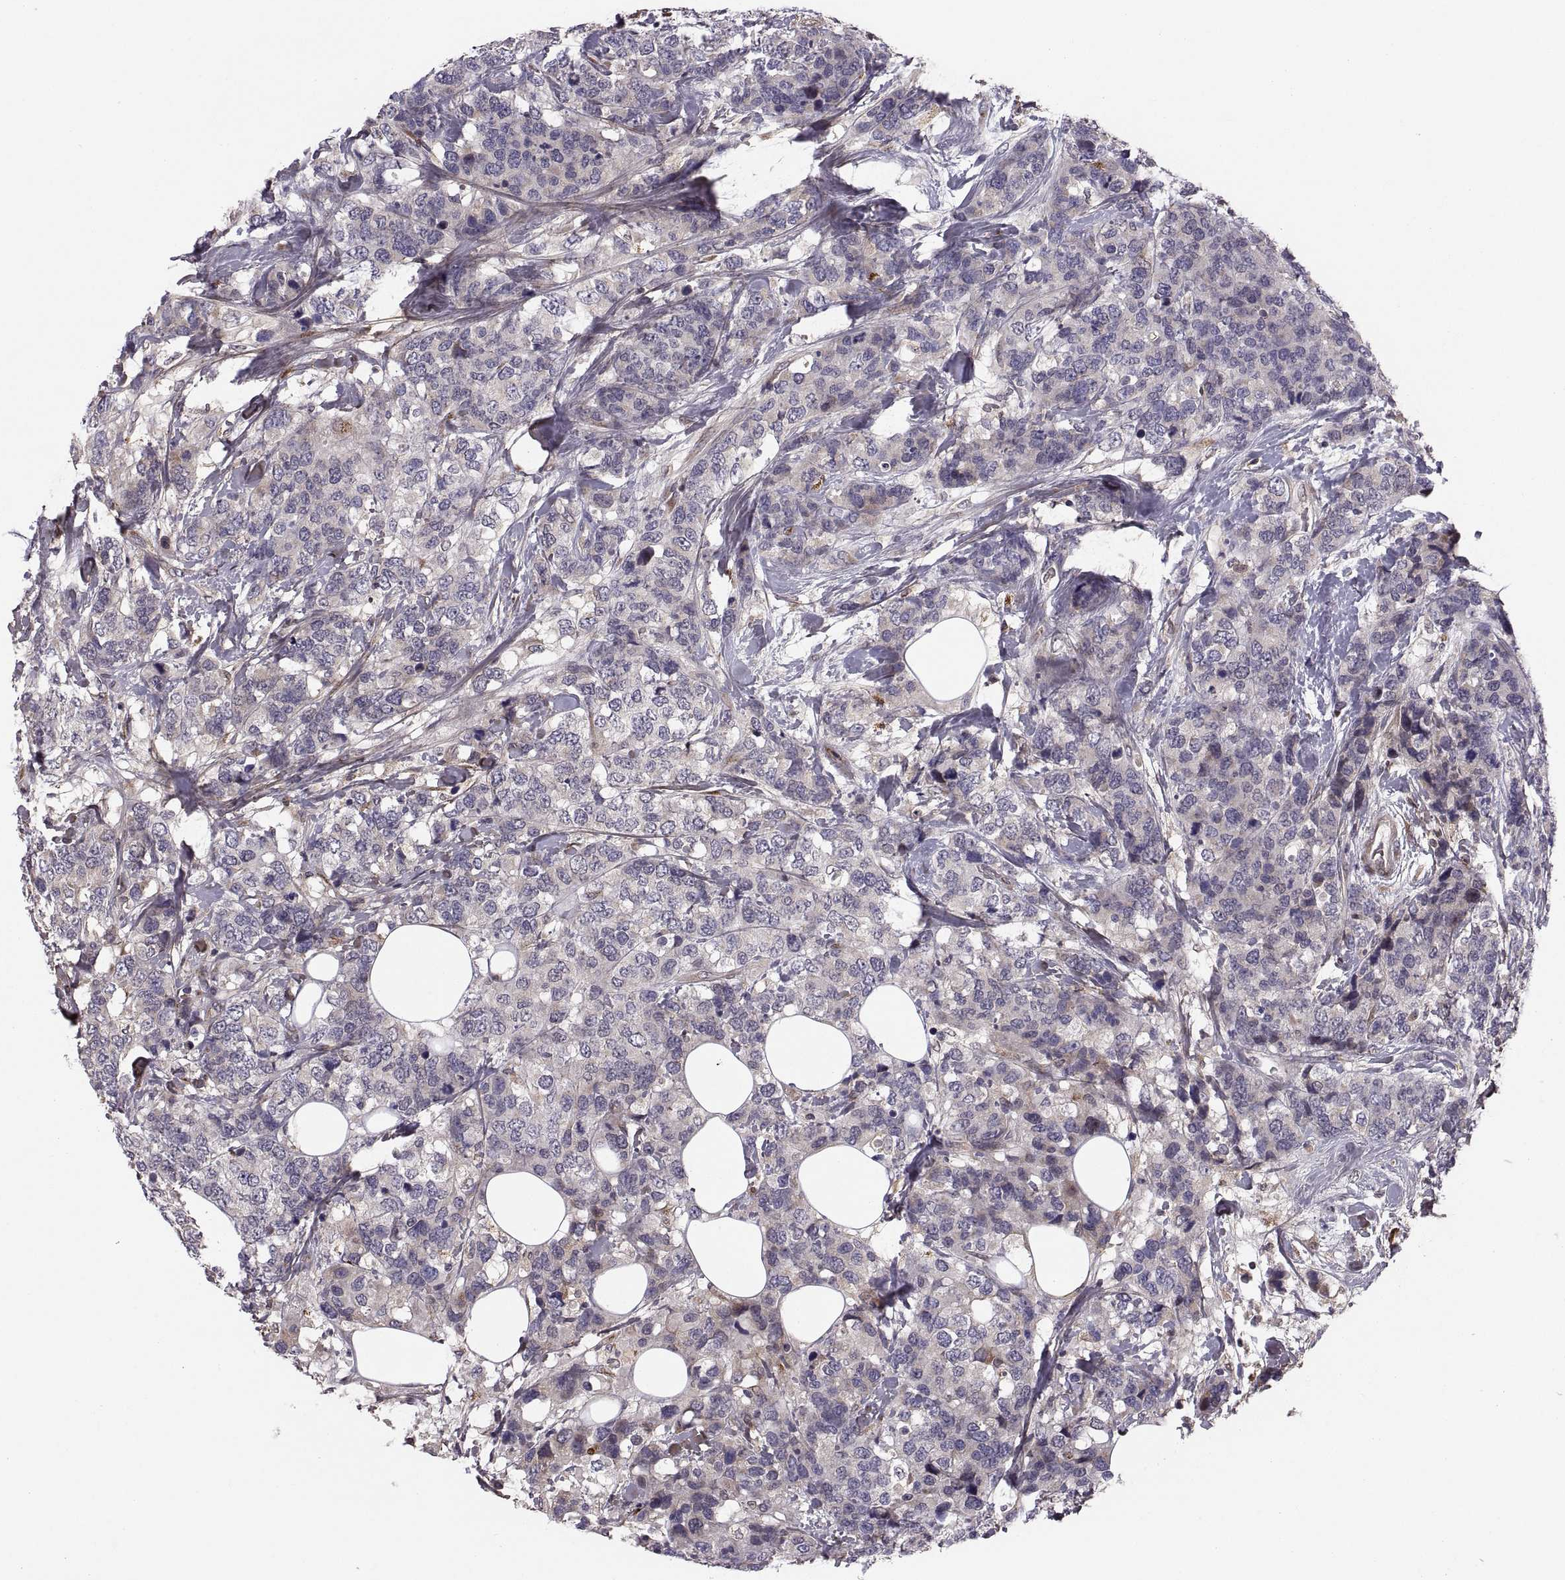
{"staining": {"intensity": "weak", "quantity": "25%-75%", "location": "cytoplasmic/membranous"}, "tissue": "breast cancer", "cell_type": "Tumor cells", "image_type": "cancer", "snomed": [{"axis": "morphology", "description": "Lobular carcinoma"}, {"axis": "topography", "description": "Breast"}], "caption": "This is a micrograph of immunohistochemistry staining of lobular carcinoma (breast), which shows weak expression in the cytoplasmic/membranous of tumor cells.", "gene": "TESC", "patient": {"sex": "female", "age": 59}}